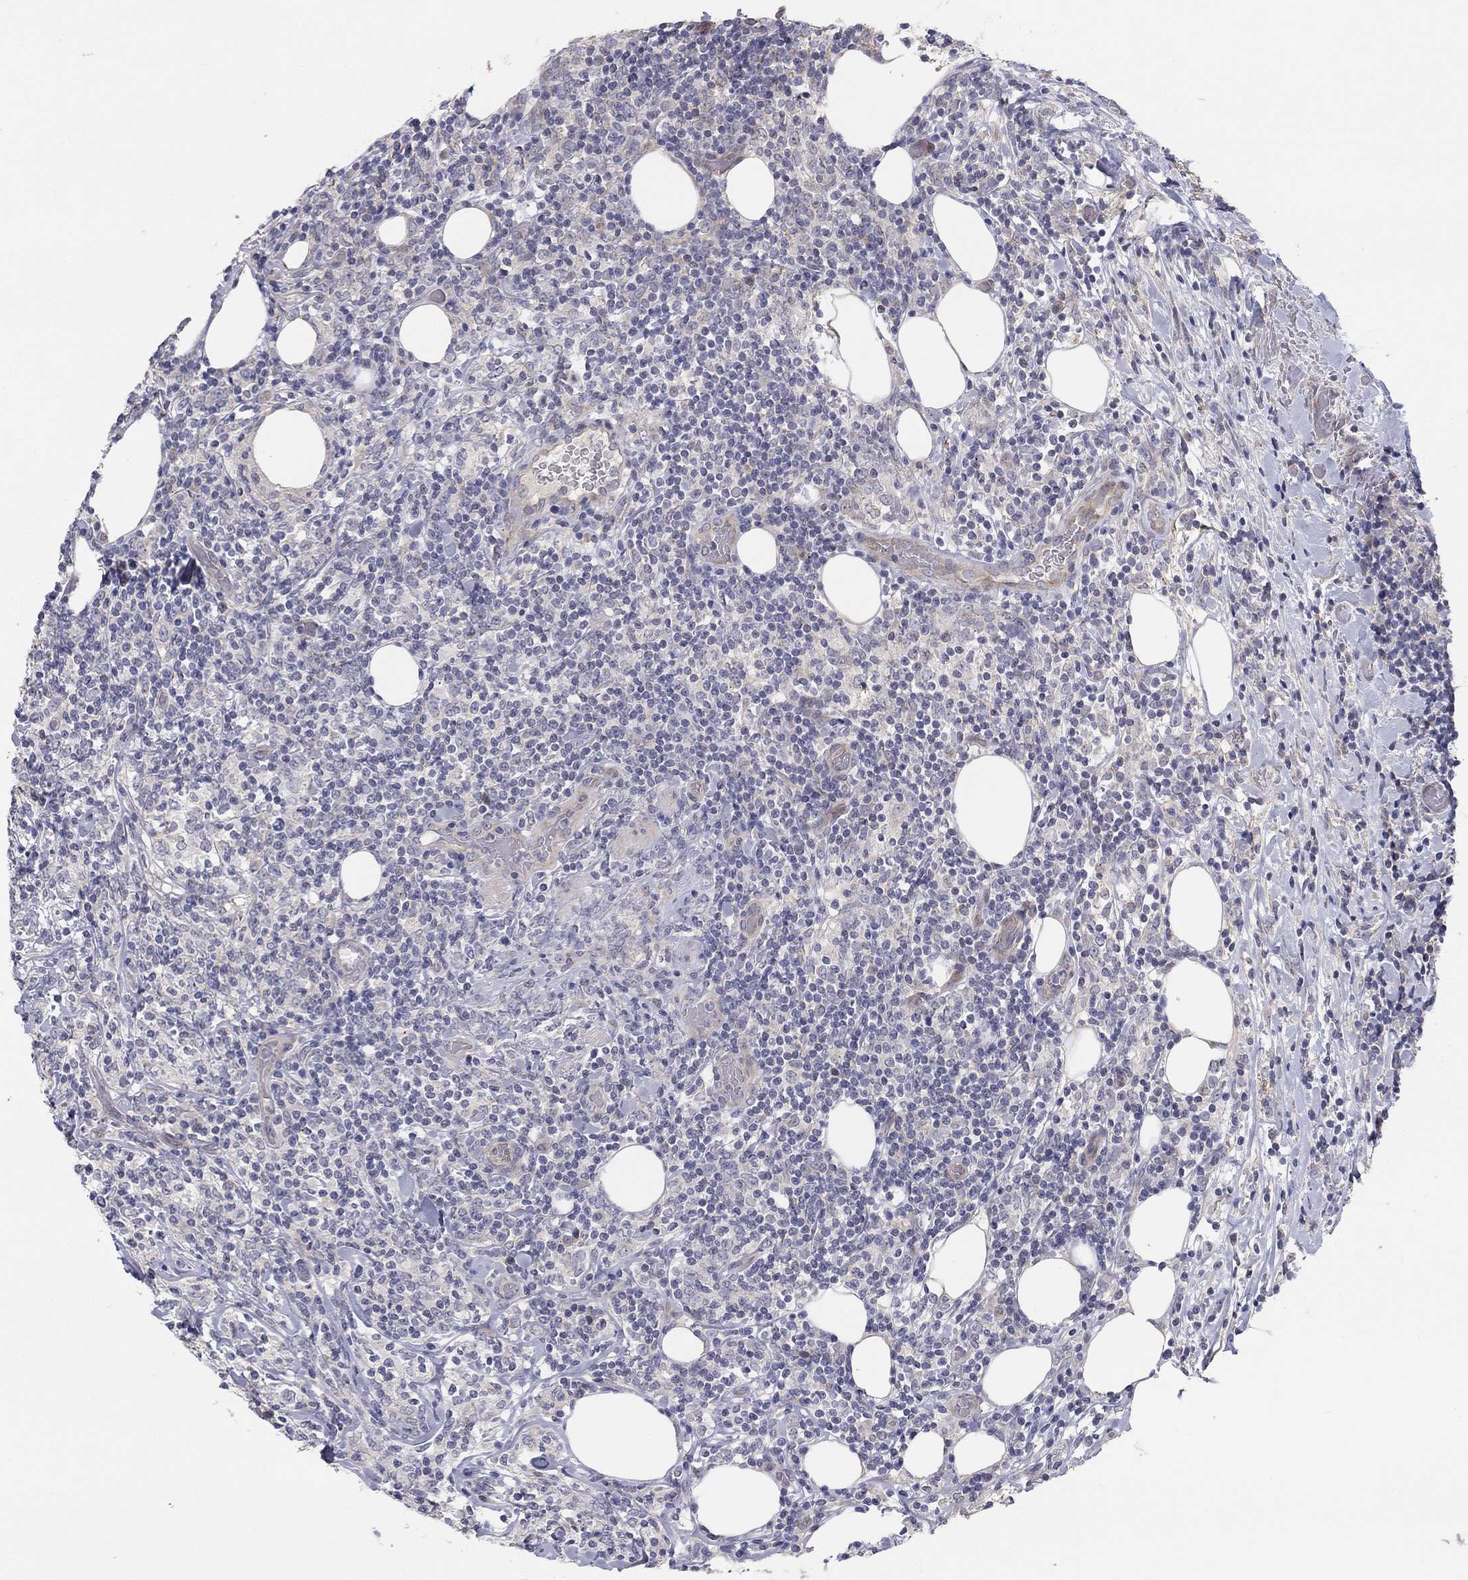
{"staining": {"intensity": "negative", "quantity": "none", "location": "none"}, "tissue": "lymphoma", "cell_type": "Tumor cells", "image_type": "cancer", "snomed": [{"axis": "morphology", "description": "Malignant lymphoma, non-Hodgkin's type, High grade"}, {"axis": "topography", "description": "Lymph node"}], "caption": "Immunohistochemistry (IHC) of lymphoma exhibits no expression in tumor cells.", "gene": "AMN1", "patient": {"sex": "female", "age": 84}}